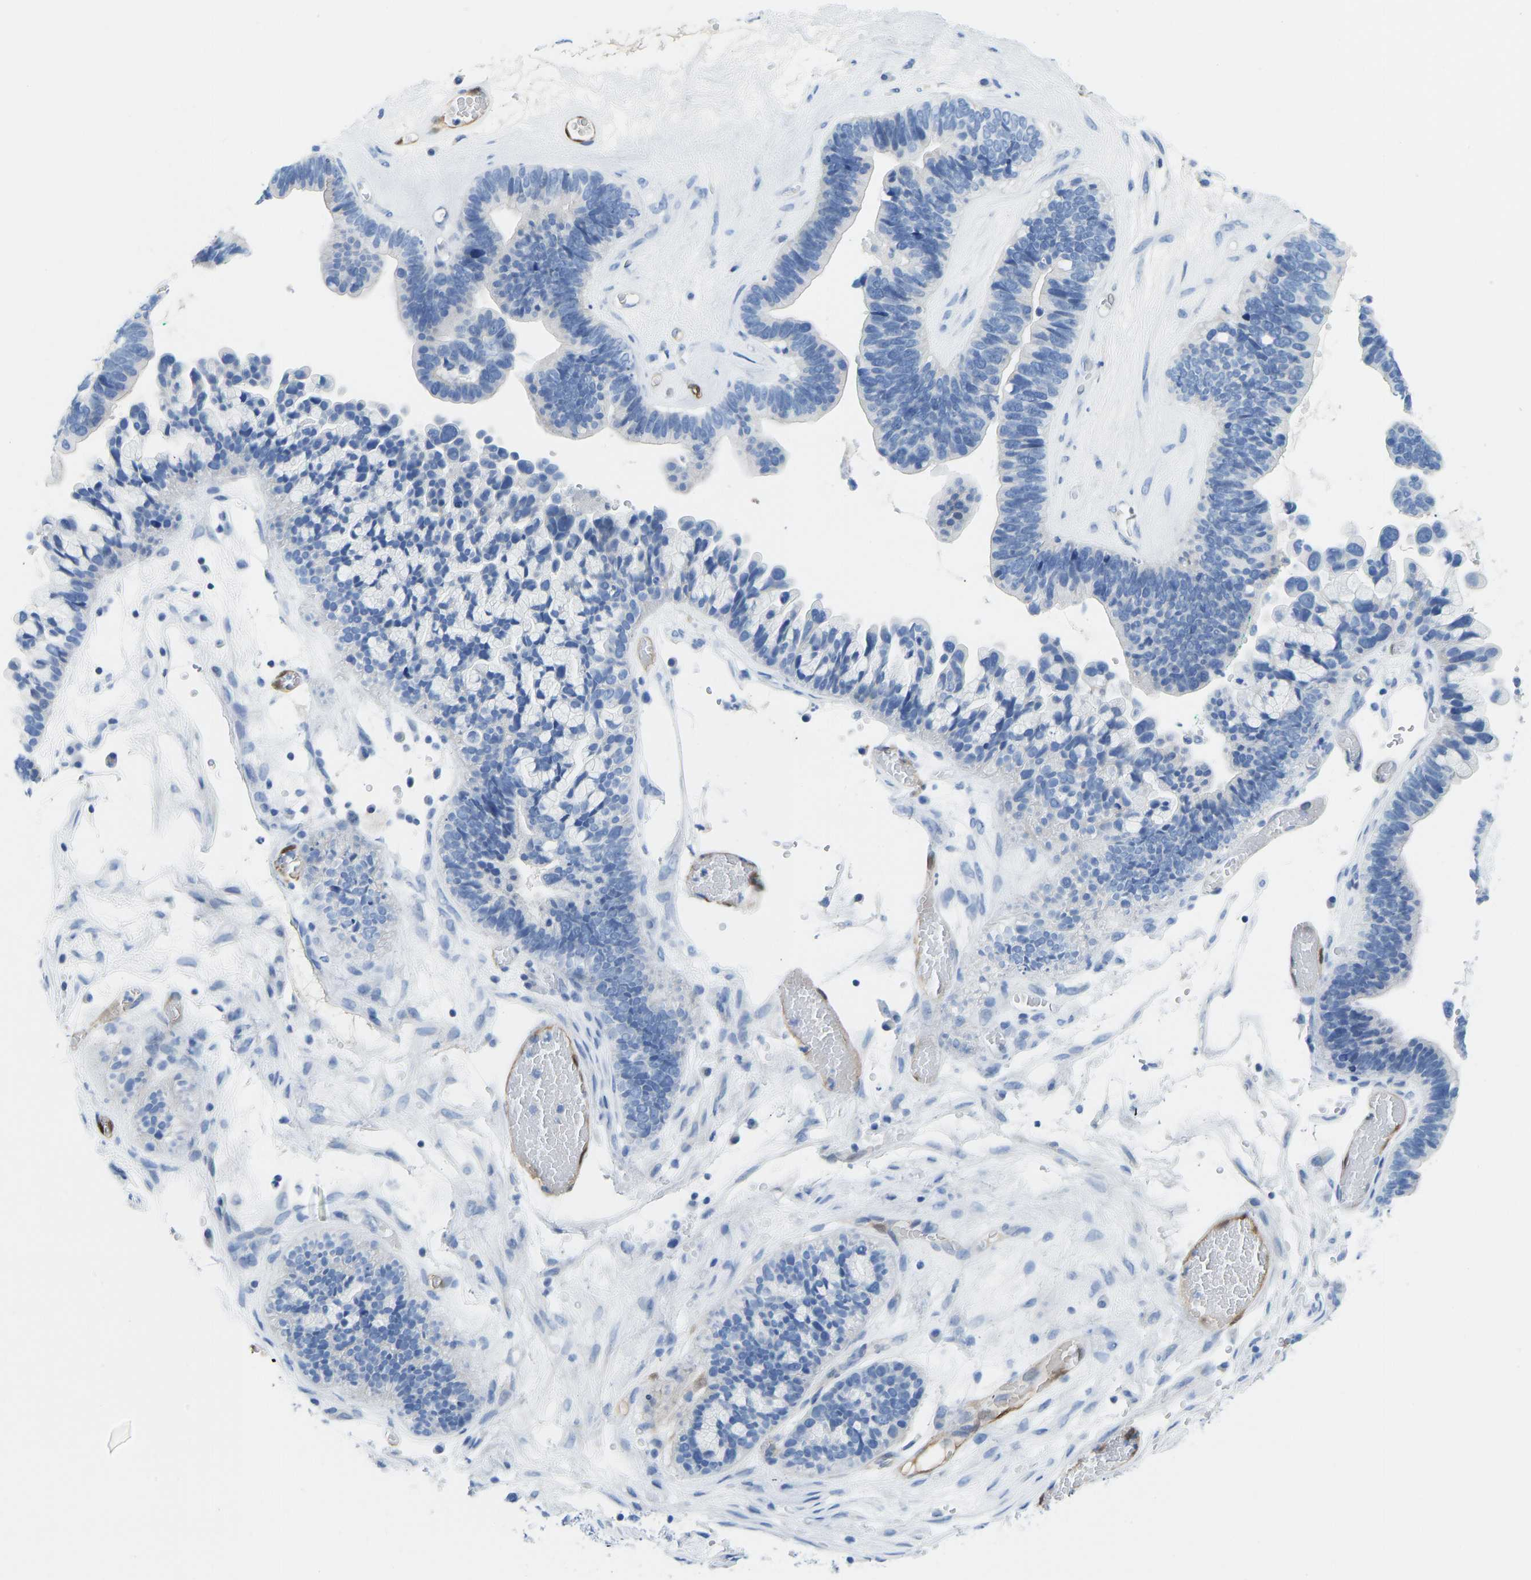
{"staining": {"intensity": "negative", "quantity": "none", "location": "none"}, "tissue": "ovarian cancer", "cell_type": "Tumor cells", "image_type": "cancer", "snomed": [{"axis": "morphology", "description": "Cystadenocarcinoma, serous, NOS"}, {"axis": "topography", "description": "Ovary"}], "caption": "IHC photomicrograph of neoplastic tissue: serous cystadenocarcinoma (ovarian) stained with DAB (3,3'-diaminobenzidine) demonstrates no significant protein expression in tumor cells.", "gene": "NKAIN3", "patient": {"sex": "female", "age": 56}}